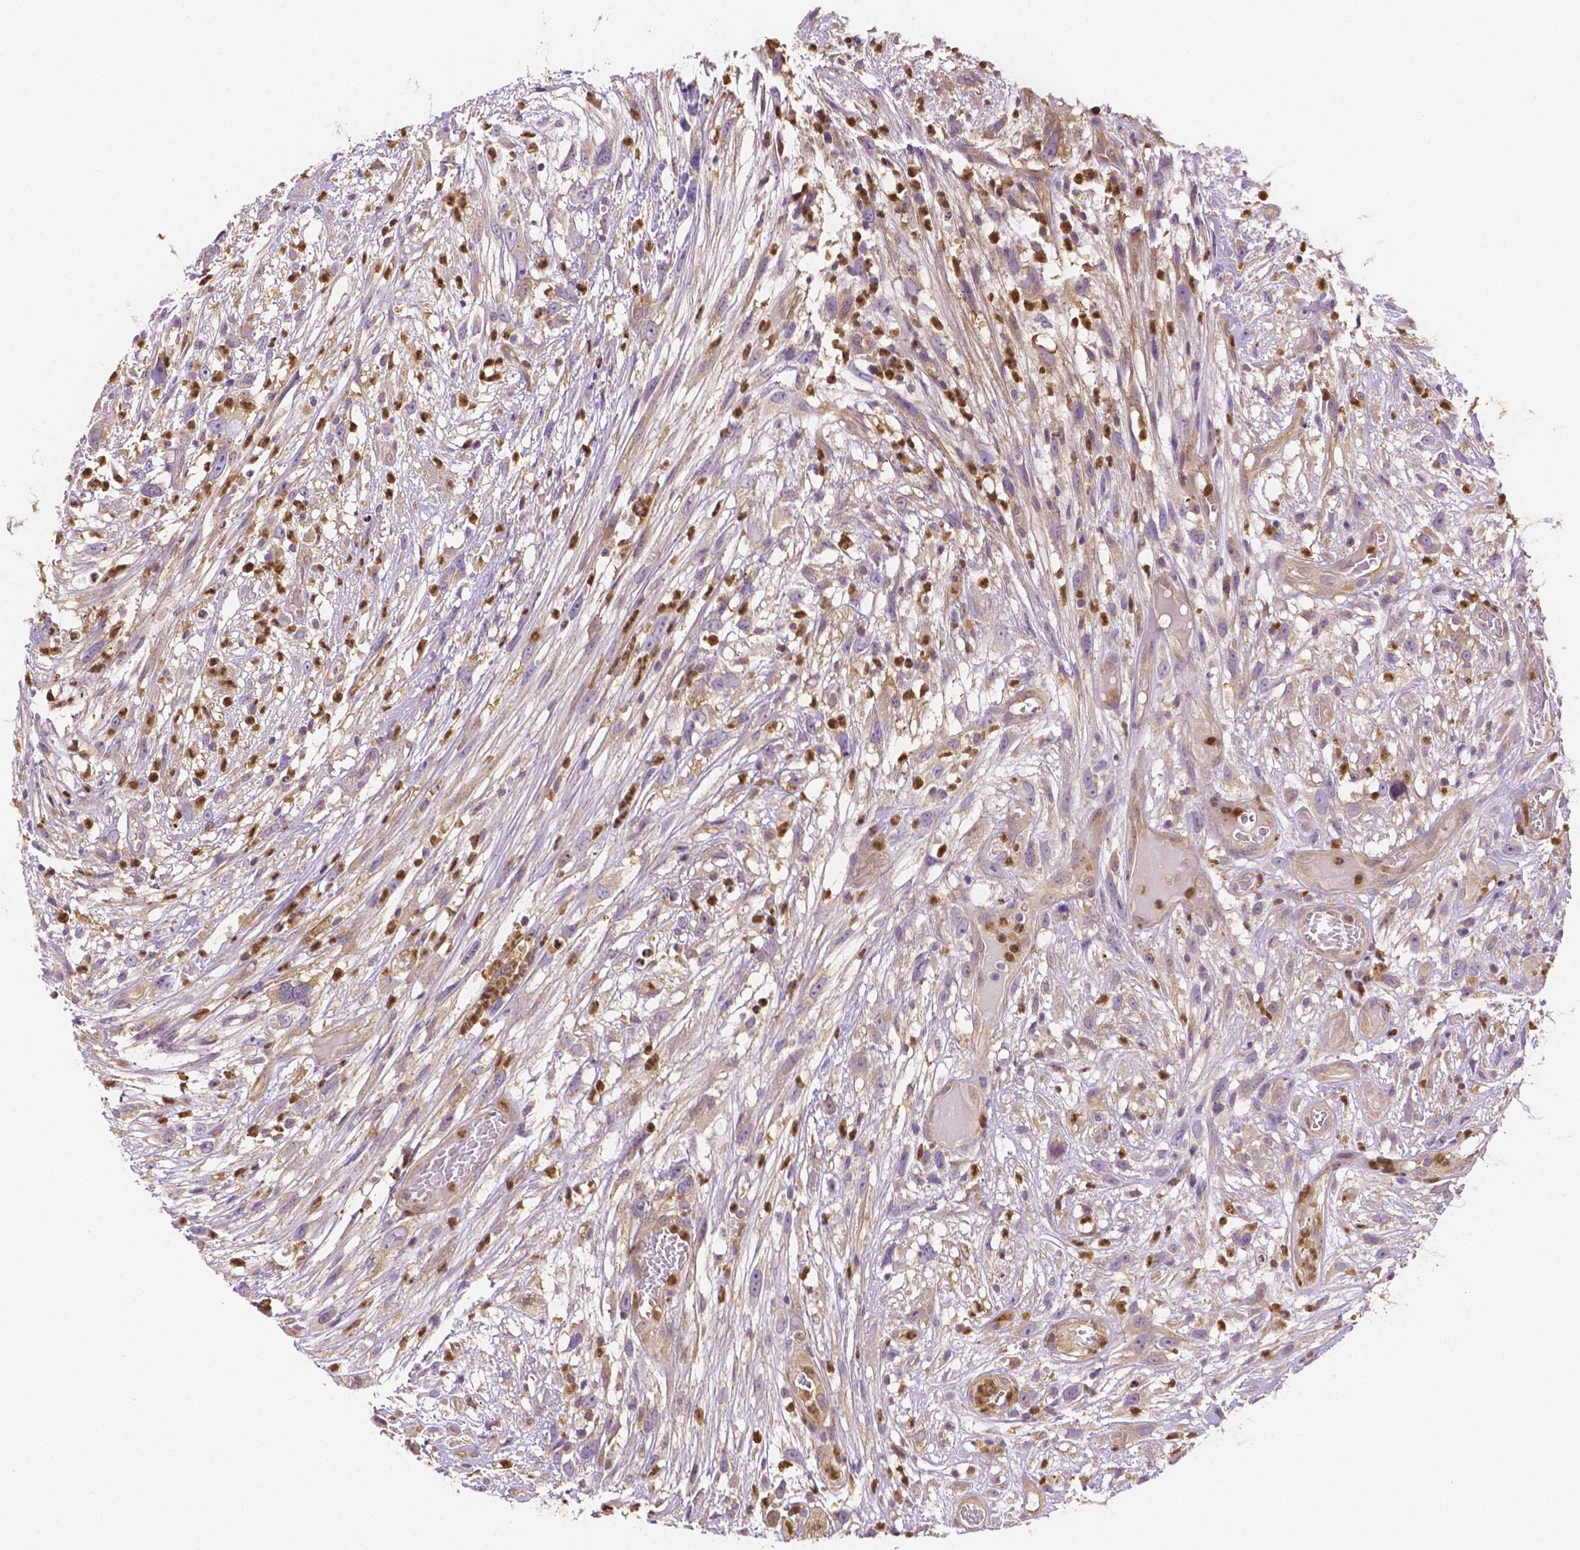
{"staining": {"intensity": "weak", "quantity": ">75%", "location": "cytoplasmic/membranous"}, "tissue": "head and neck cancer", "cell_type": "Tumor cells", "image_type": "cancer", "snomed": [{"axis": "morphology", "description": "Squamous cell carcinoma, NOS"}, {"axis": "topography", "description": "Head-Neck"}], "caption": "Protein staining of head and neck squamous cell carcinoma tissue exhibits weak cytoplasmic/membranous staining in about >75% of tumor cells.", "gene": "ZNRD2", "patient": {"sex": "male", "age": 65}}